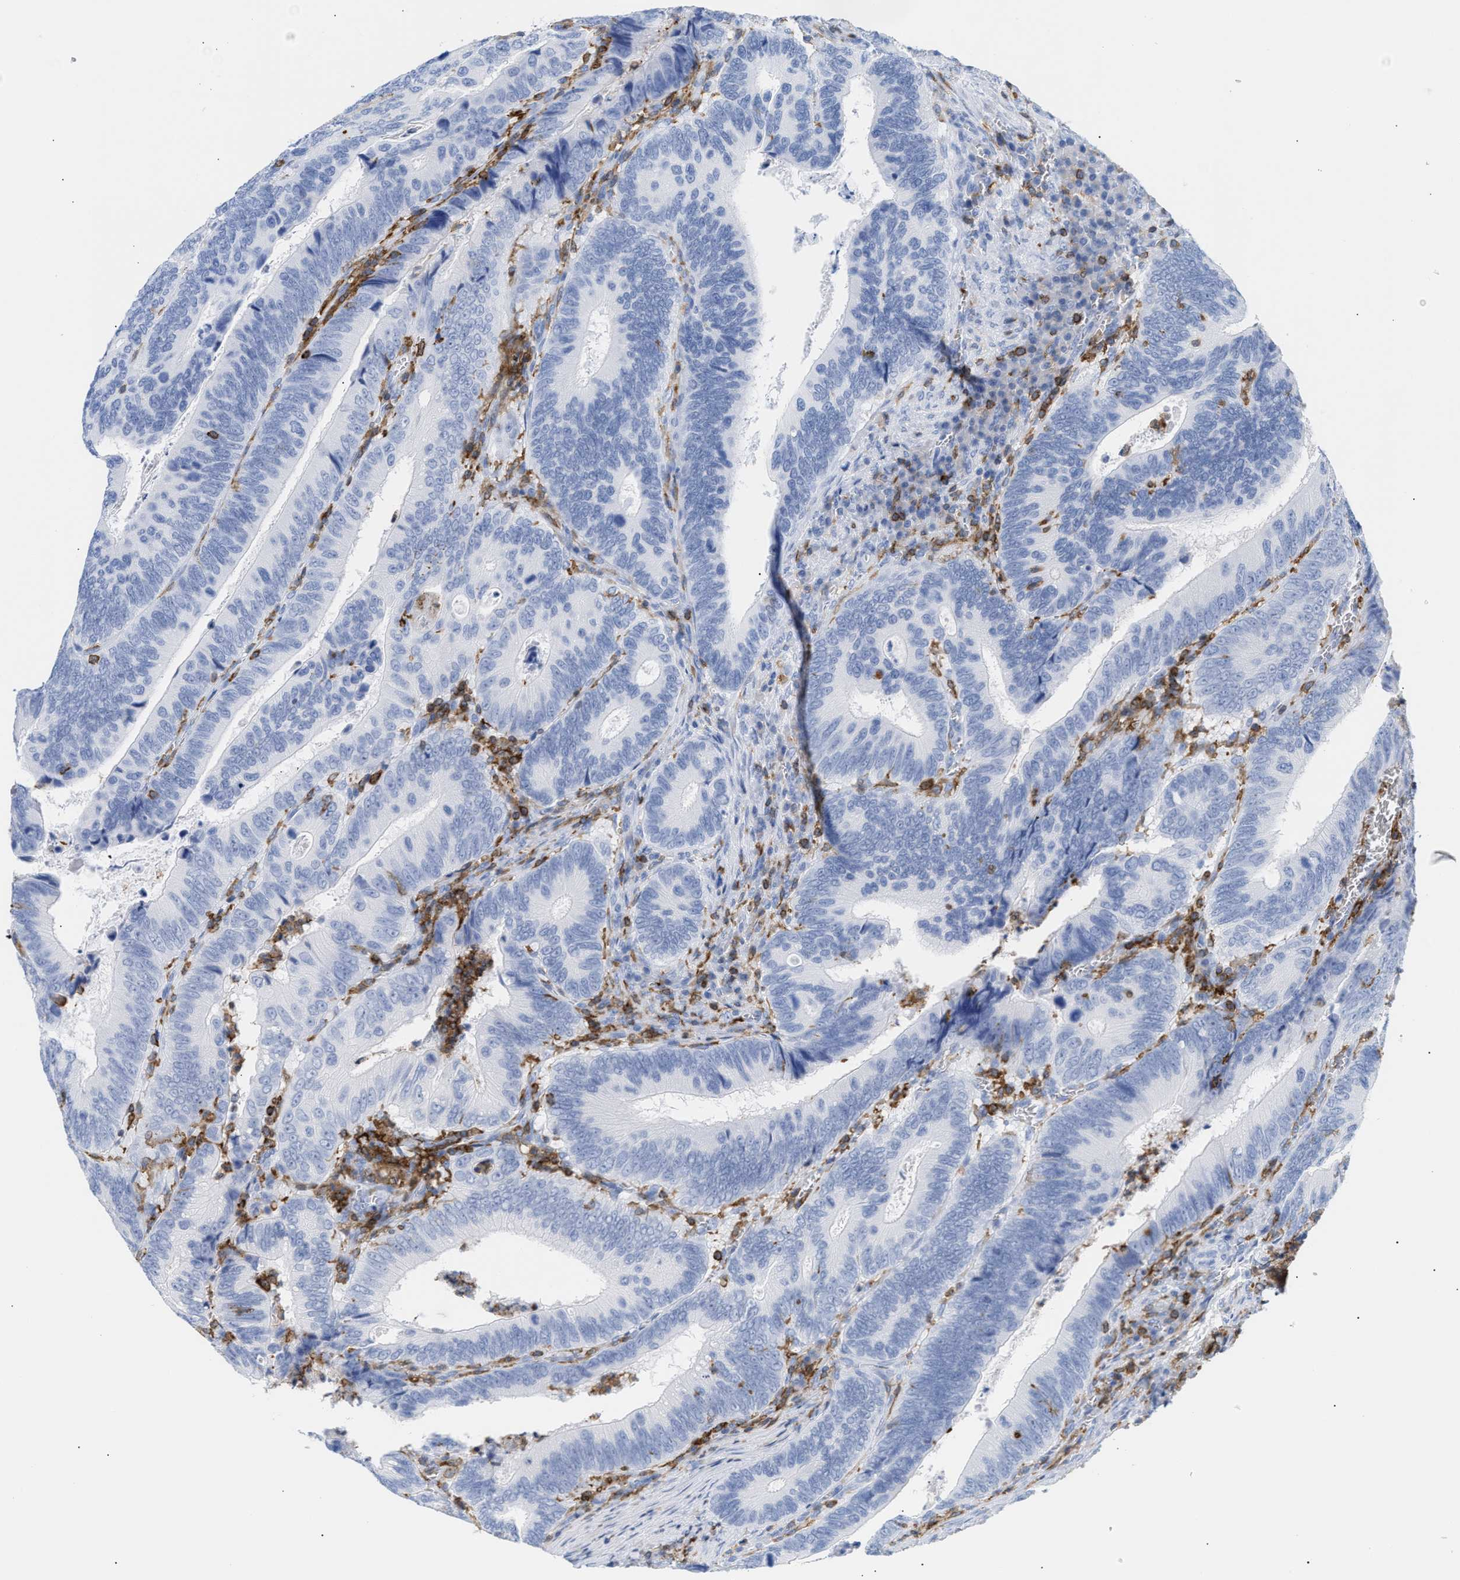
{"staining": {"intensity": "negative", "quantity": "none", "location": "none"}, "tissue": "colorectal cancer", "cell_type": "Tumor cells", "image_type": "cancer", "snomed": [{"axis": "morphology", "description": "Inflammation, NOS"}, {"axis": "morphology", "description": "Adenocarcinoma, NOS"}, {"axis": "topography", "description": "Colon"}], "caption": "The histopathology image demonstrates no significant positivity in tumor cells of colorectal cancer (adenocarcinoma).", "gene": "LCP1", "patient": {"sex": "male", "age": 72}}